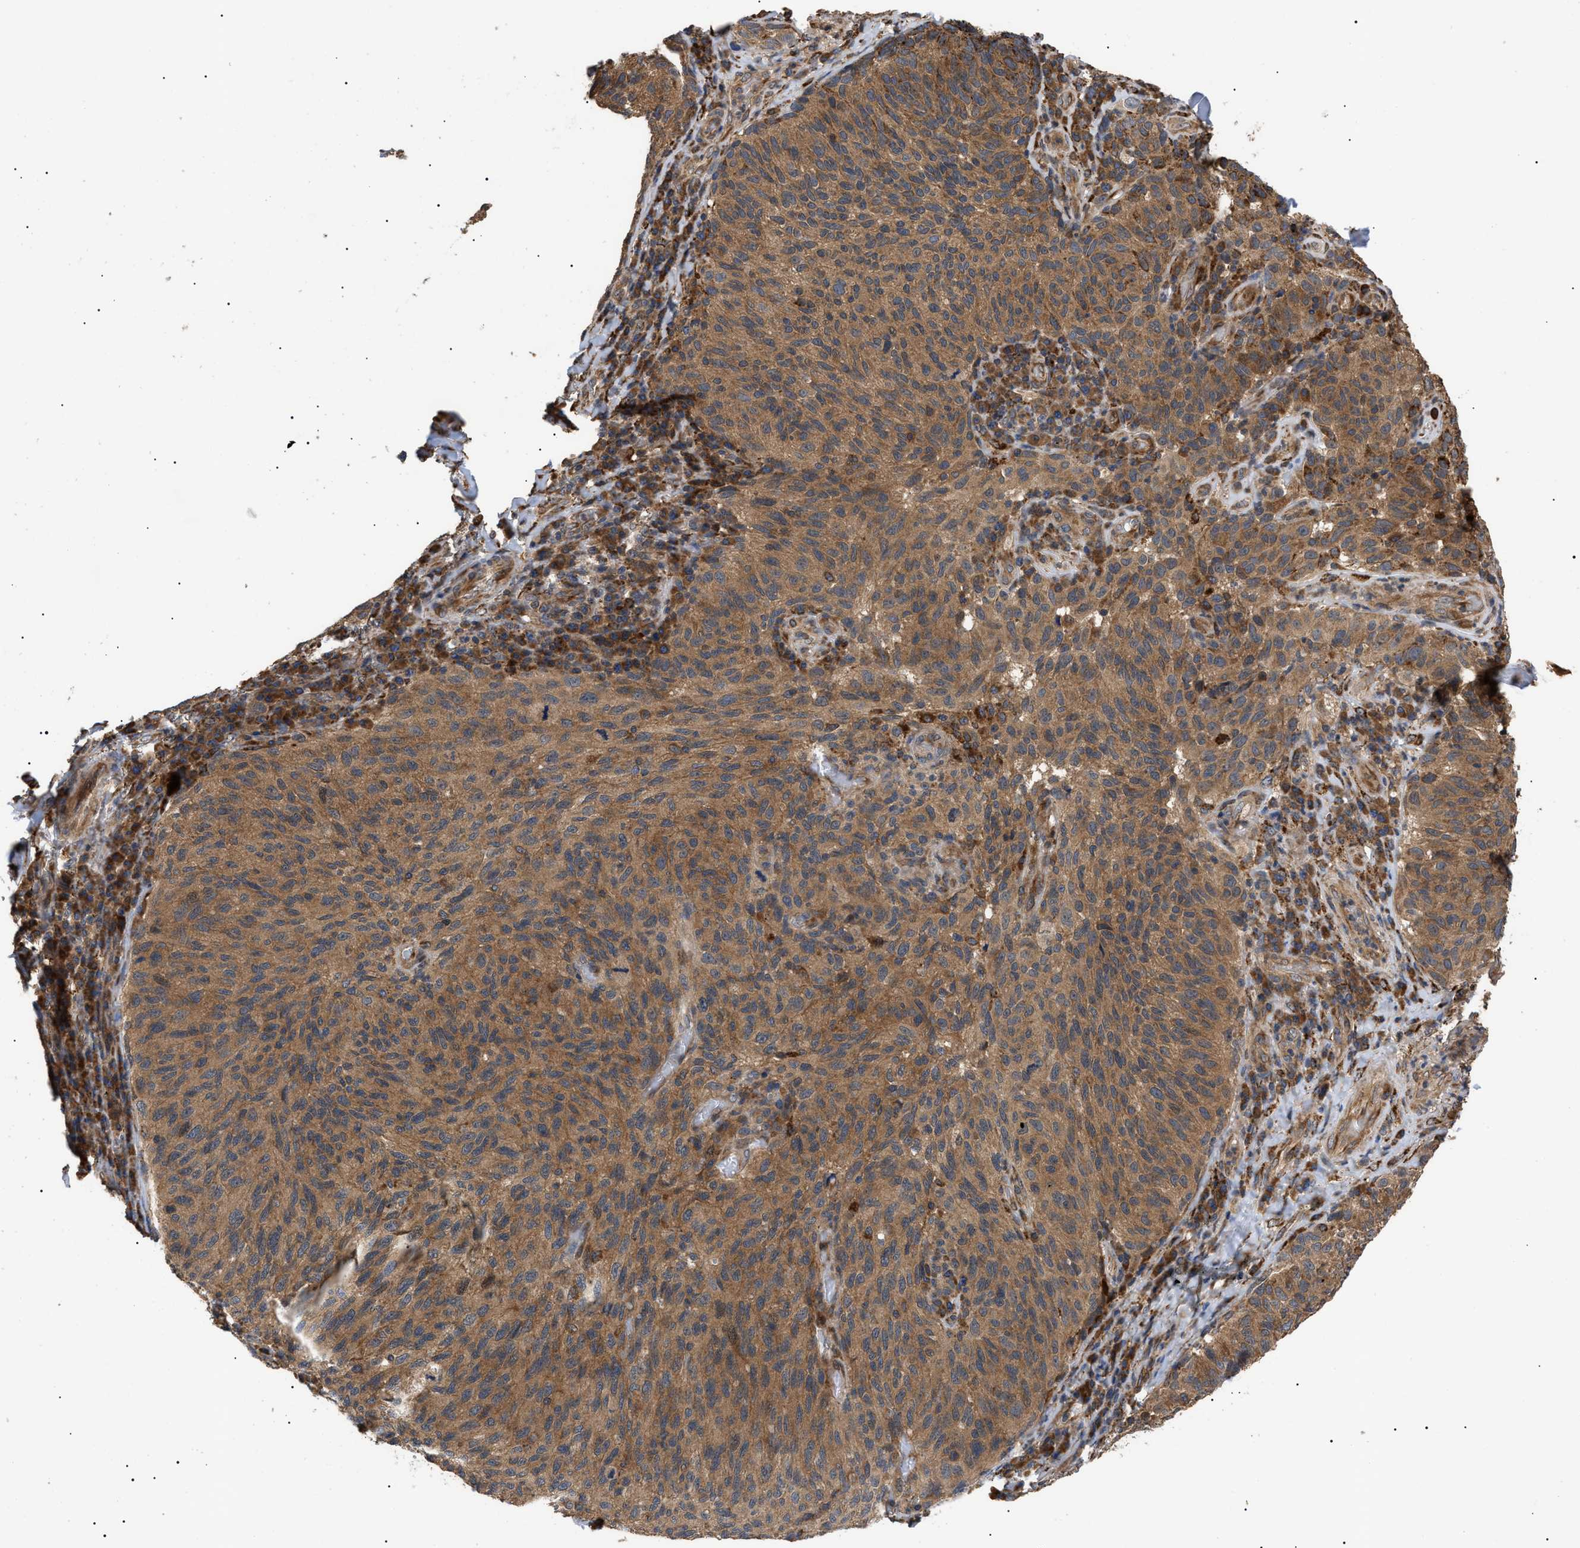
{"staining": {"intensity": "moderate", "quantity": ">75%", "location": "cytoplasmic/membranous"}, "tissue": "melanoma", "cell_type": "Tumor cells", "image_type": "cancer", "snomed": [{"axis": "morphology", "description": "Malignant melanoma, NOS"}, {"axis": "topography", "description": "Skin"}], "caption": "A histopathology image of human malignant melanoma stained for a protein displays moderate cytoplasmic/membranous brown staining in tumor cells.", "gene": "ASTL", "patient": {"sex": "female", "age": 73}}